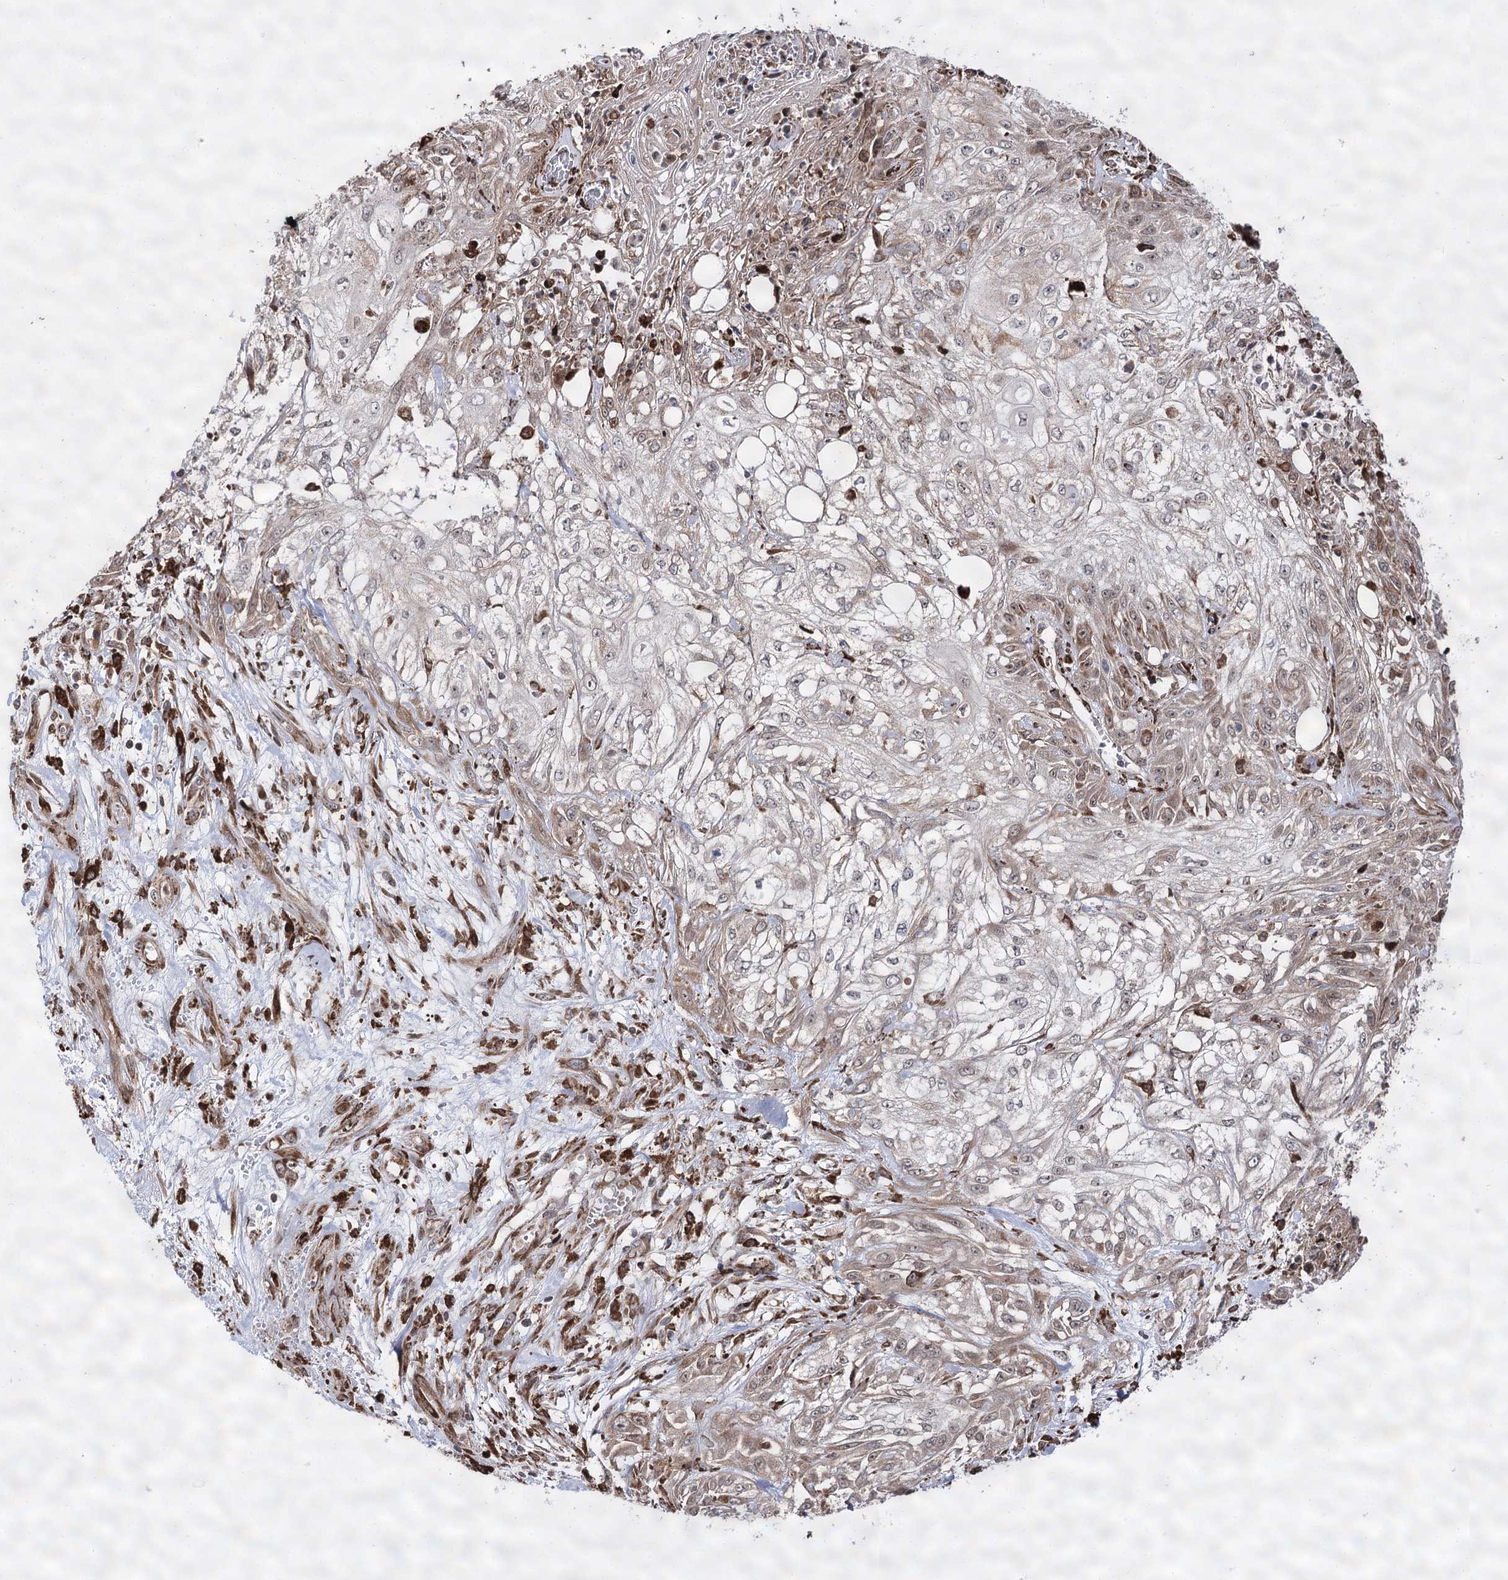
{"staining": {"intensity": "weak", "quantity": "25%-75%", "location": "cytoplasmic/membranous,nuclear"}, "tissue": "skin cancer", "cell_type": "Tumor cells", "image_type": "cancer", "snomed": [{"axis": "morphology", "description": "Squamous cell carcinoma, NOS"}, {"axis": "morphology", "description": "Squamous cell carcinoma, metastatic, NOS"}, {"axis": "topography", "description": "Skin"}, {"axis": "topography", "description": "Lymph node"}], "caption": "A brown stain shows weak cytoplasmic/membranous and nuclear staining of a protein in squamous cell carcinoma (skin) tumor cells. (brown staining indicates protein expression, while blue staining denotes nuclei).", "gene": "FANCL", "patient": {"sex": "male", "age": 75}}